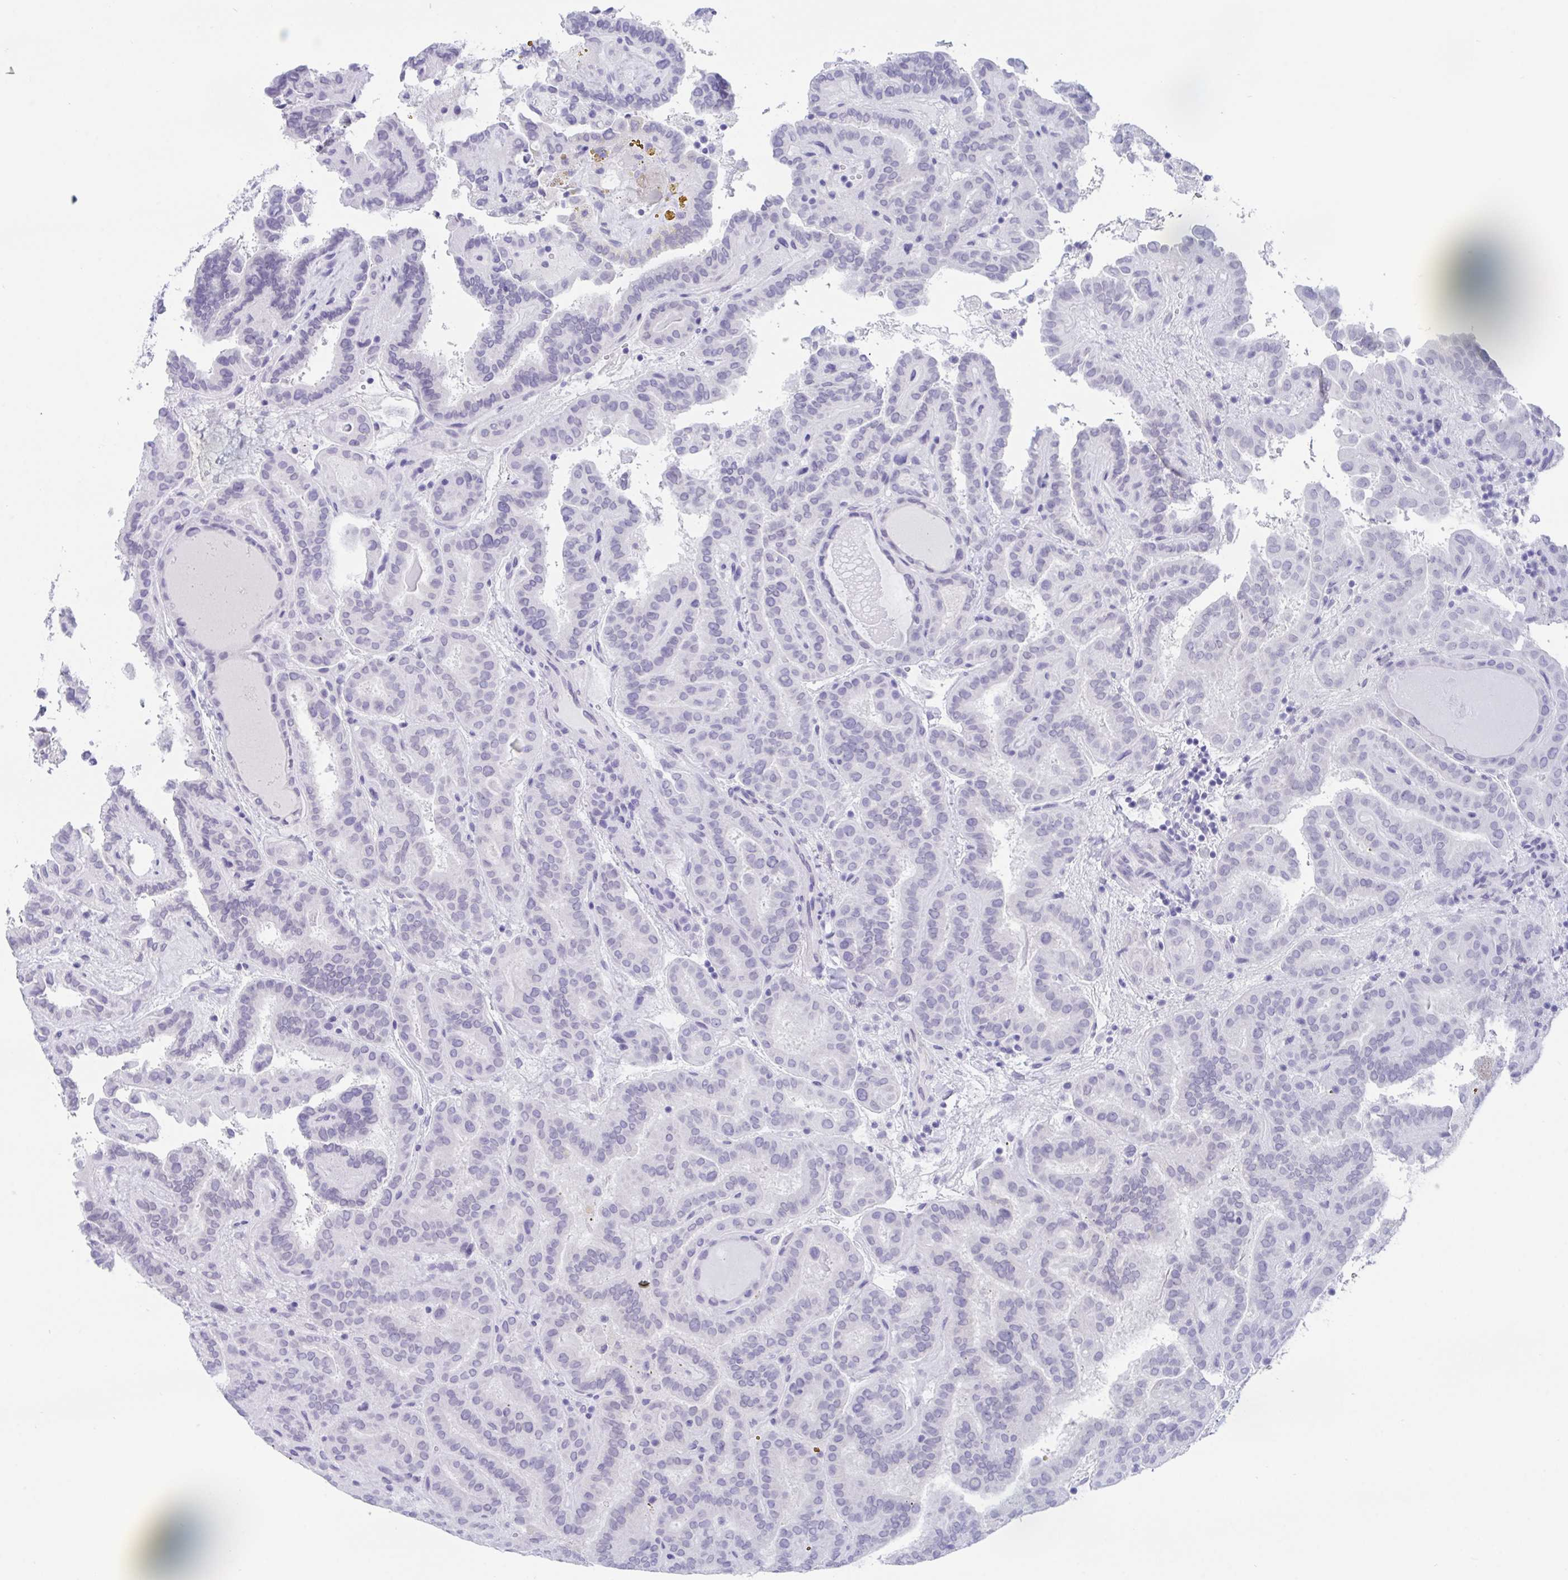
{"staining": {"intensity": "negative", "quantity": "none", "location": "none"}, "tissue": "thyroid cancer", "cell_type": "Tumor cells", "image_type": "cancer", "snomed": [{"axis": "morphology", "description": "Papillary adenocarcinoma, NOS"}, {"axis": "topography", "description": "Thyroid gland"}], "caption": "DAB (3,3'-diaminobenzidine) immunohistochemical staining of human thyroid cancer shows no significant expression in tumor cells.", "gene": "CDX4", "patient": {"sex": "female", "age": 46}}